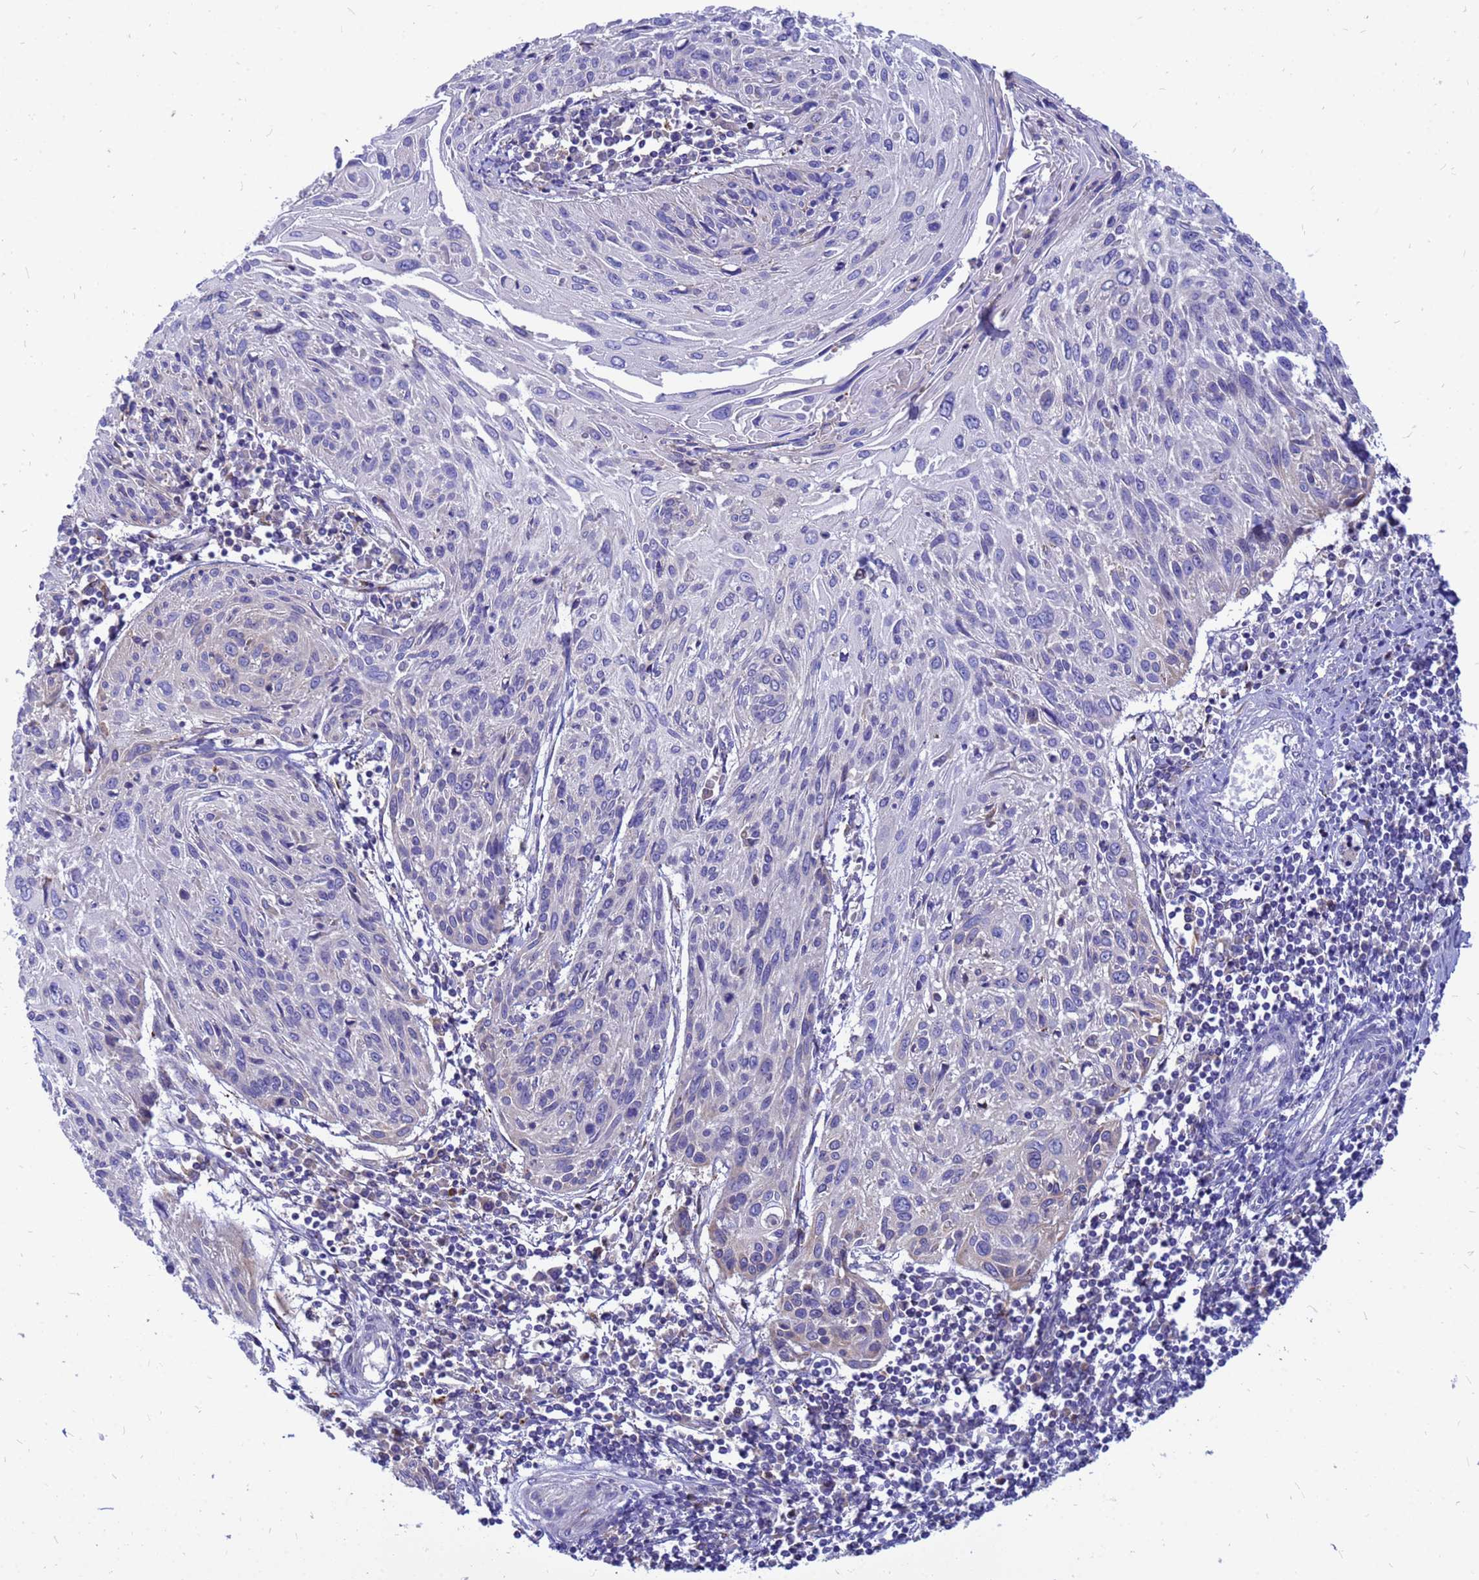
{"staining": {"intensity": "negative", "quantity": "none", "location": "none"}, "tissue": "cervical cancer", "cell_type": "Tumor cells", "image_type": "cancer", "snomed": [{"axis": "morphology", "description": "Squamous cell carcinoma, NOS"}, {"axis": "topography", "description": "Cervix"}], "caption": "A high-resolution histopathology image shows IHC staining of cervical cancer (squamous cell carcinoma), which reveals no significant expression in tumor cells.", "gene": "FHIP1A", "patient": {"sex": "female", "age": 51}}